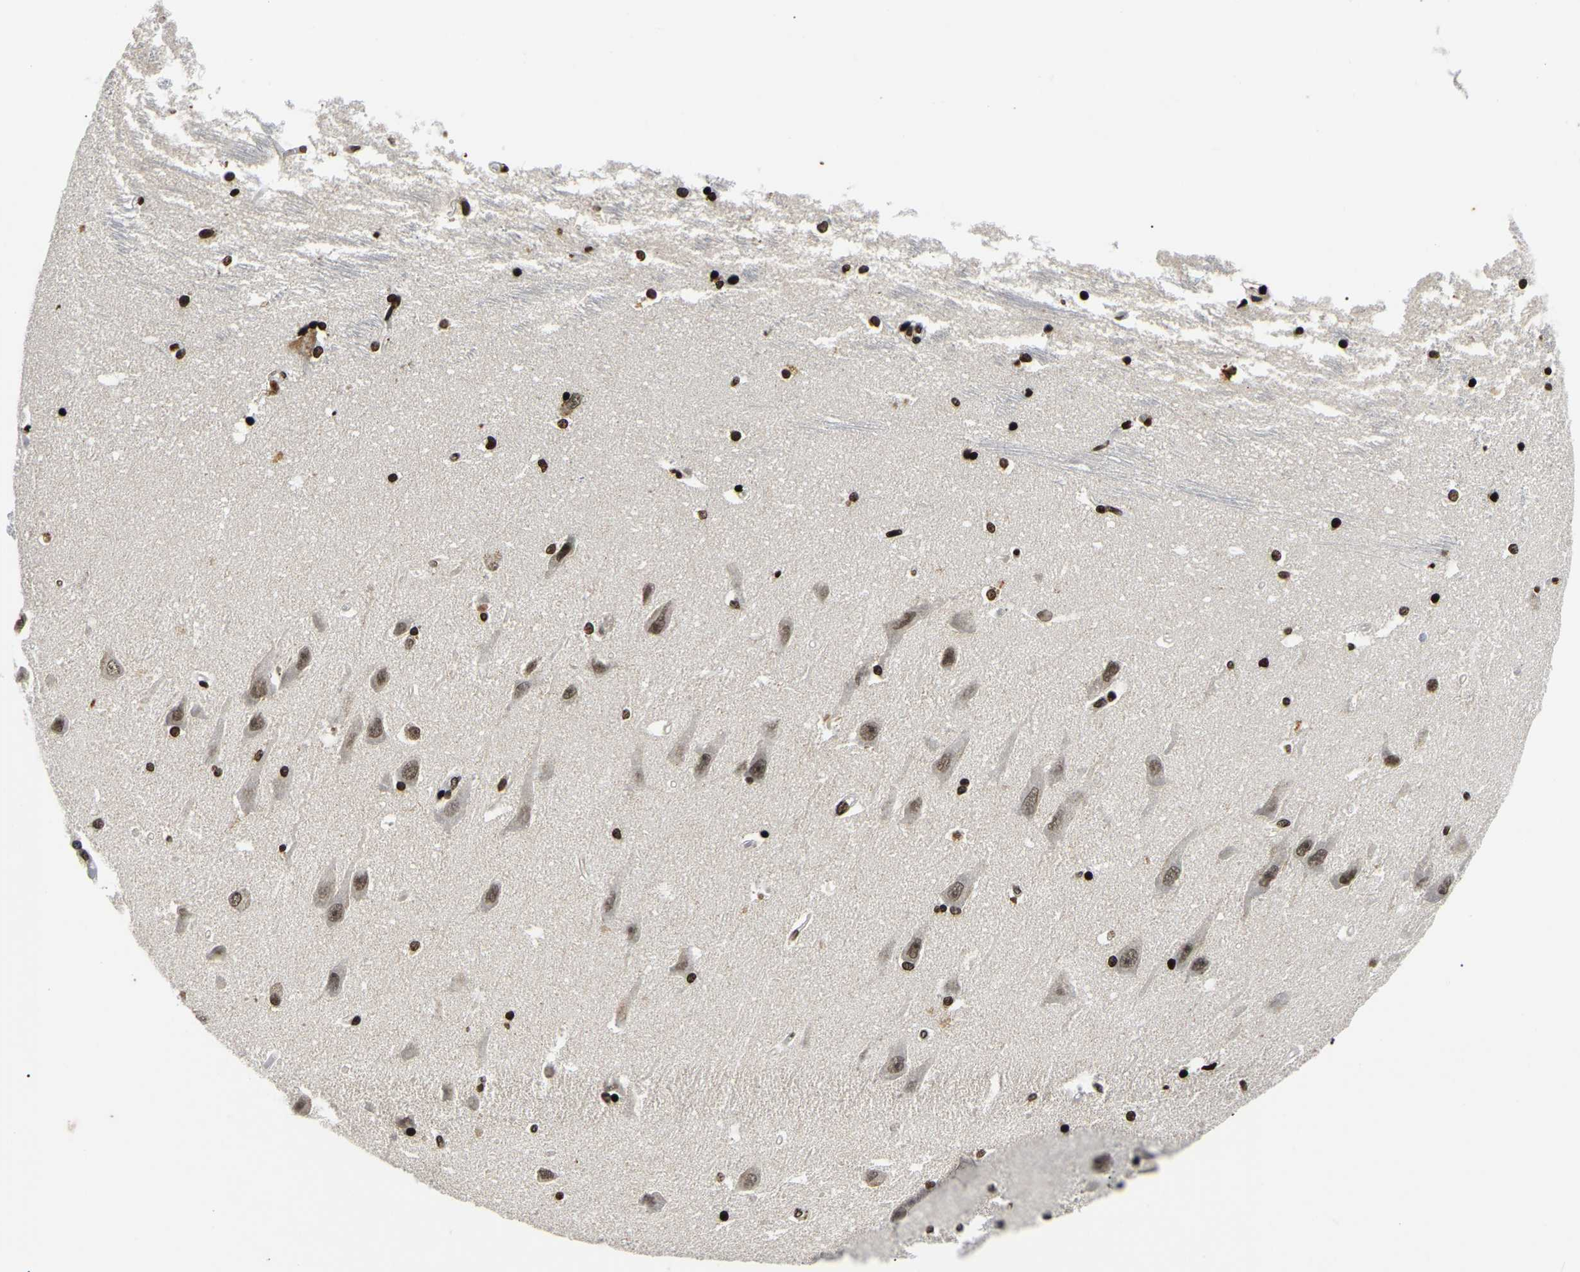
{"staining": {"intensity": "strong", "quantity": ">75%", "location": "nuclear"}, "tissue": "hippocampus", "cell_type": "Glial cells", "image_type": "normal", "snomed": [{"axis": "morphology", "description": "Normal tissue, NOS"}, {"axis": "topography", "description": "Hippocampus"}], "caption": "Hippocampus stained for a protein (brown) exhibits strong nuclear positive expression in approximately >75% of glial cells.", "gene": "LRRC61", "patient": {"sex": "male", "age": 45}}